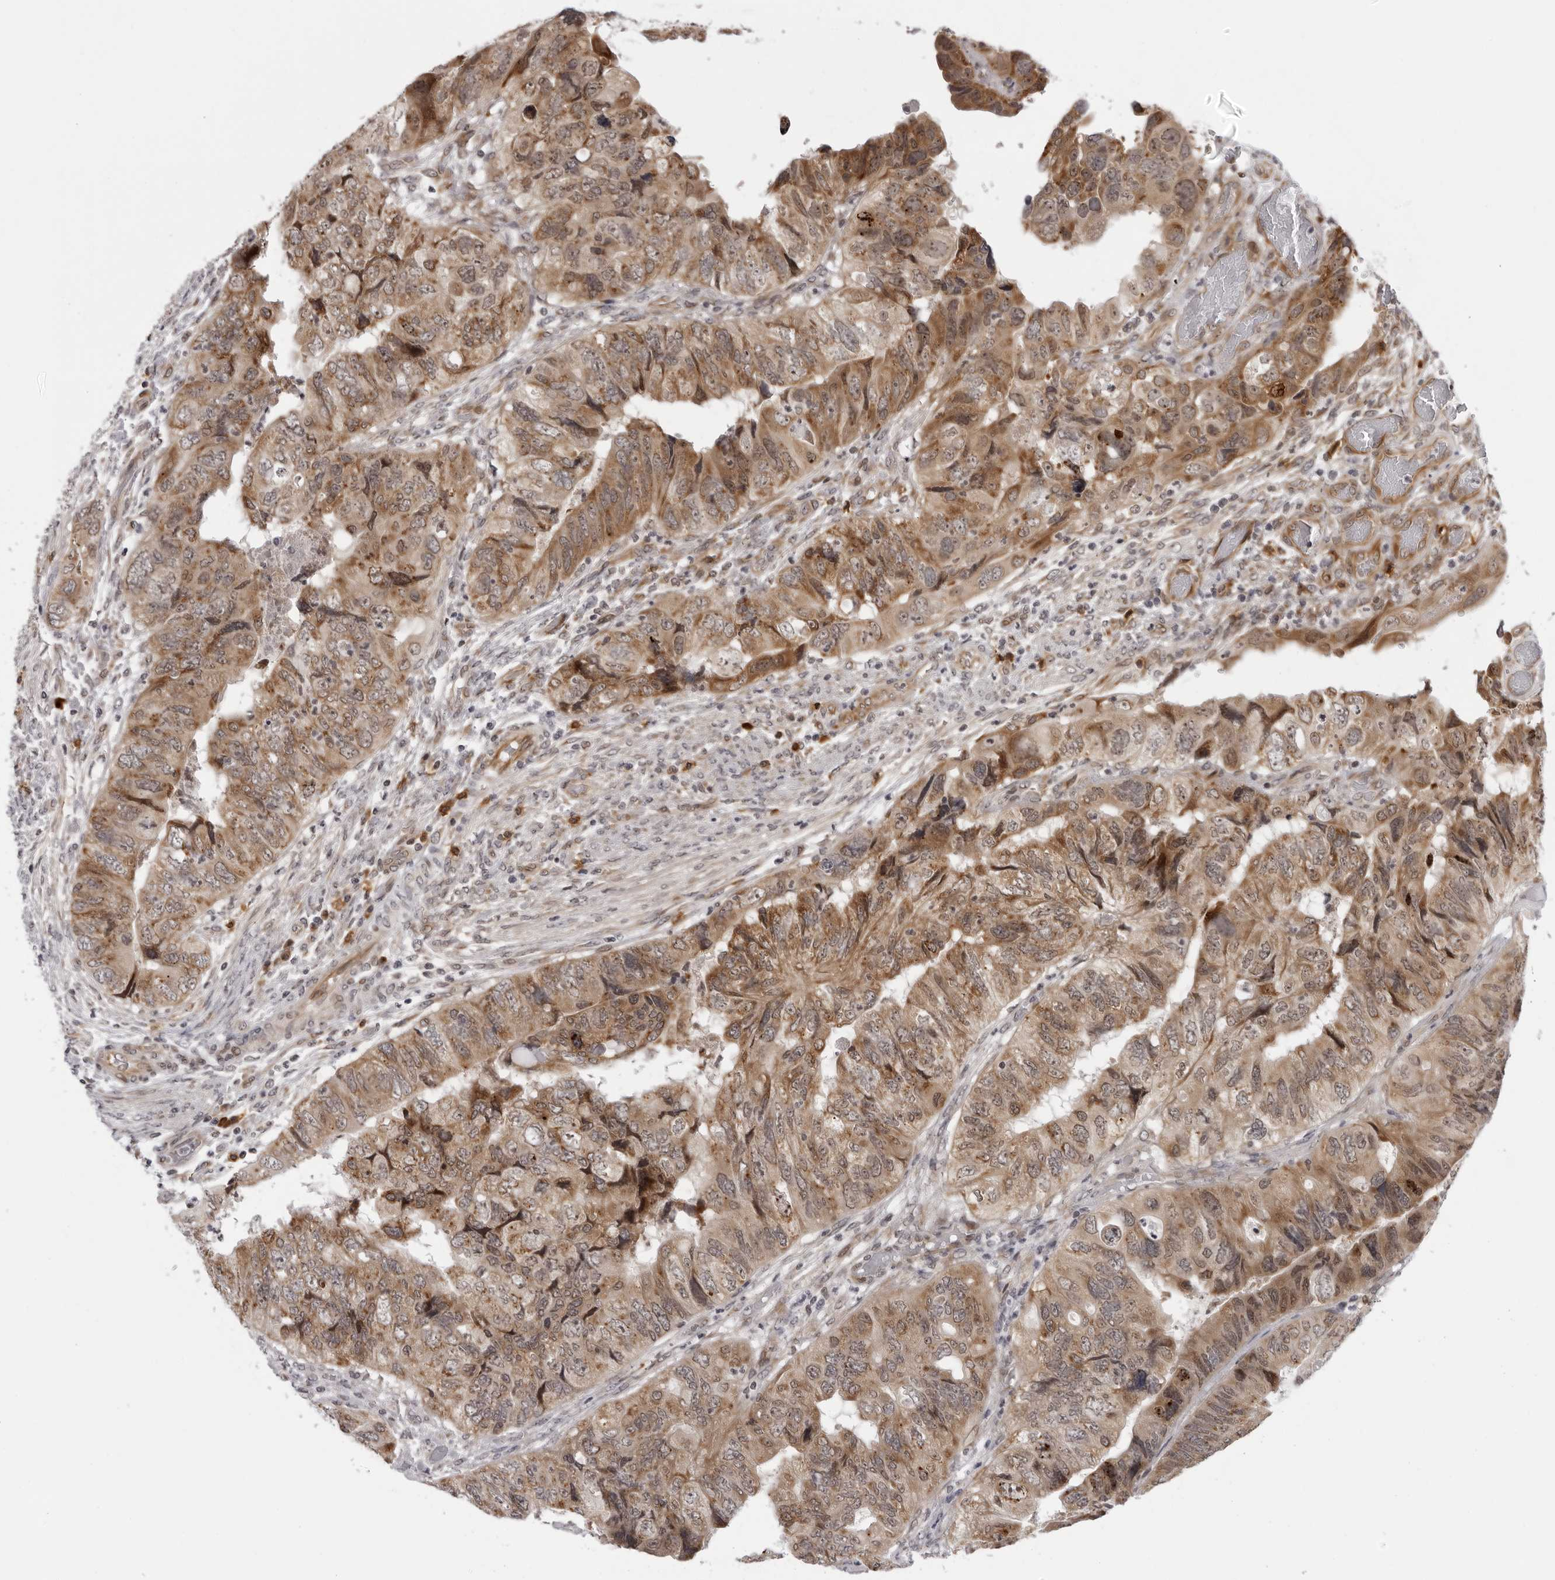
{"staining": {"intensity": "moderate", "quantity": ">75%", "location": "cytoplasmic/membranous"}, "tissue": "colorectal cancer", "cell_type": "Tumor cells", "image_type": "cancer", "snomed": [{"axis": "morphology", "description": "Adenocarcinoma, NOS"}, {"axis": "topography", "description": "Rectum"}], "caption": "Protein analysis of colorectal cancer (adenocarcinoma) tissue displays moderate cytoplasmic/membranous expression in approximately >75% of tumor cells. The staining was performed using DAB, with brown indicating positive protein expression. Nuclei are stained blue with hematoxylin.", "gene": "GCSAML", "patient": {"sex": "male", "age": 63}}